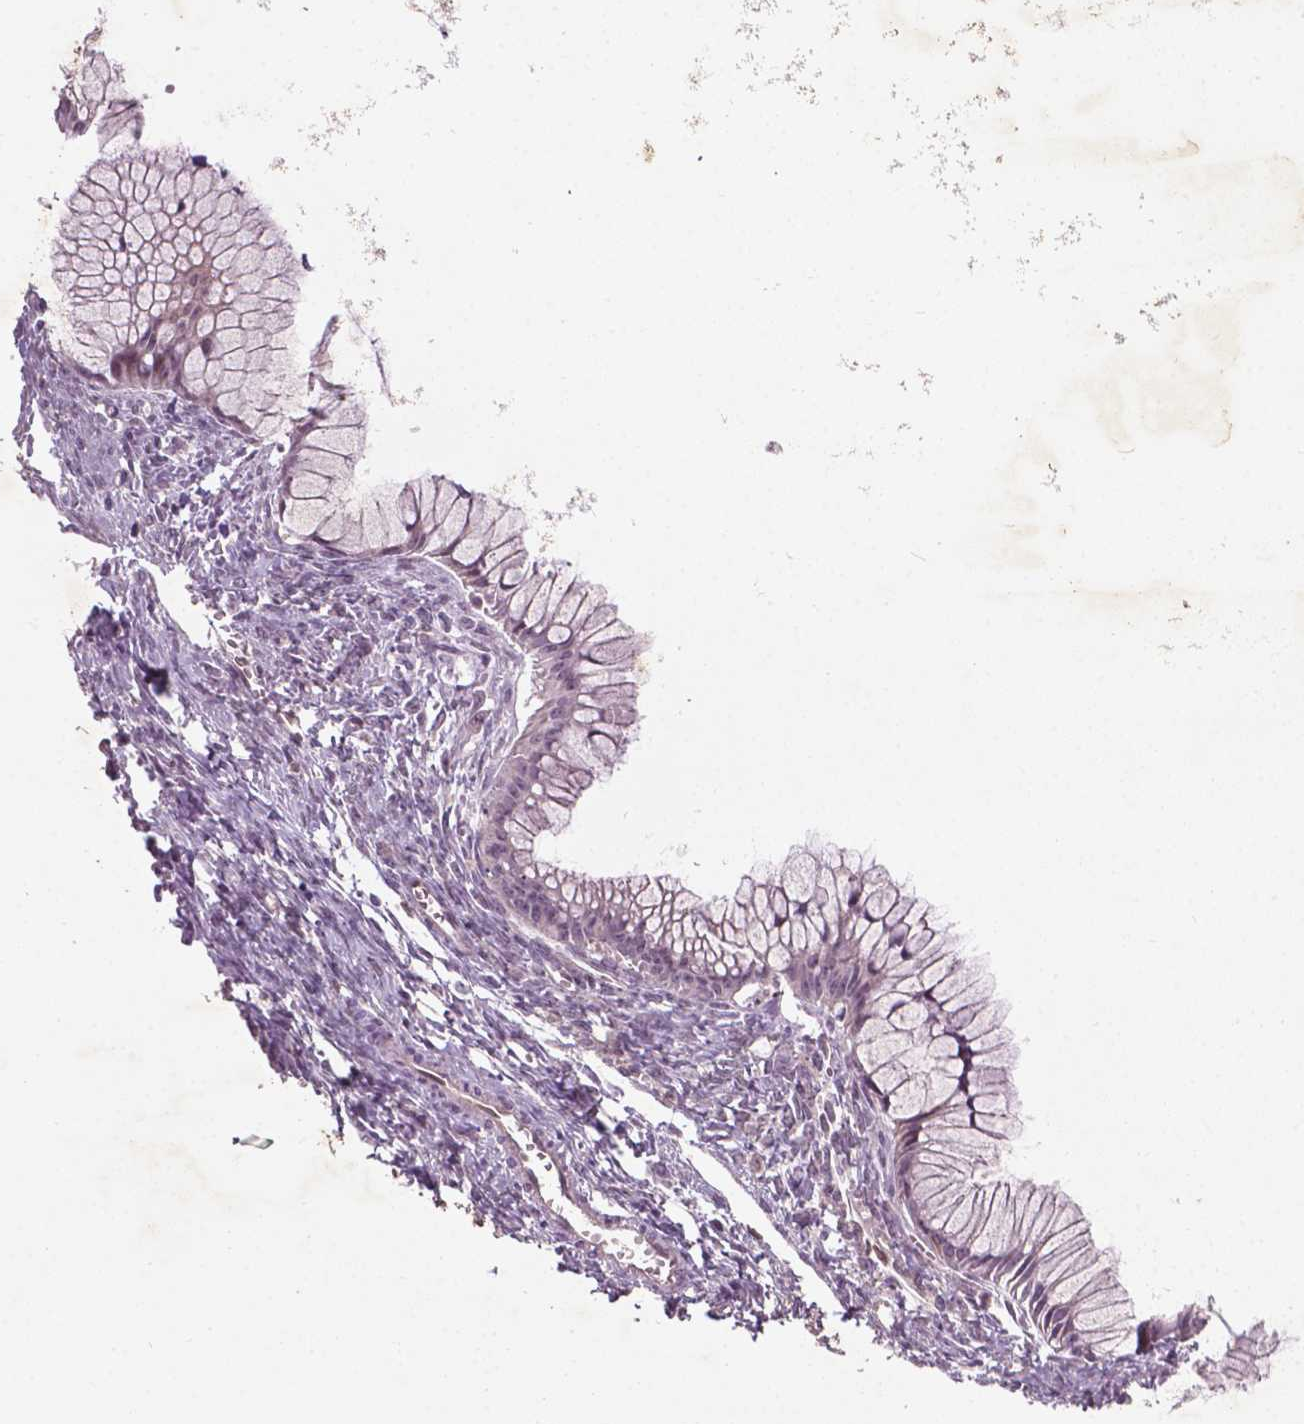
{"staining": {"intensity": "weak", "quantity": "25%-75%", "location": "cytoplasmic/membranous"}, "tissue": "ovarian cancer", "cell_type": "Tumor cells", "image_type": "cancer", "snomed": [{"axis": "morphology", "description": "Cystadenocarcinoma, mucinous, NOS"}, {"axis": "topography", "description": "Ovary"}], "caption": "Immunohistochemistry image of ovarian mucinous cystadenocarcinoma stained for a protein (brown), which shows low levels of weak cytoplasmic/membranous expression in approximately 25%-75% of tumor cells.", "gene": "NFAT5", "patient": {"sex": "female", "age": 41}}